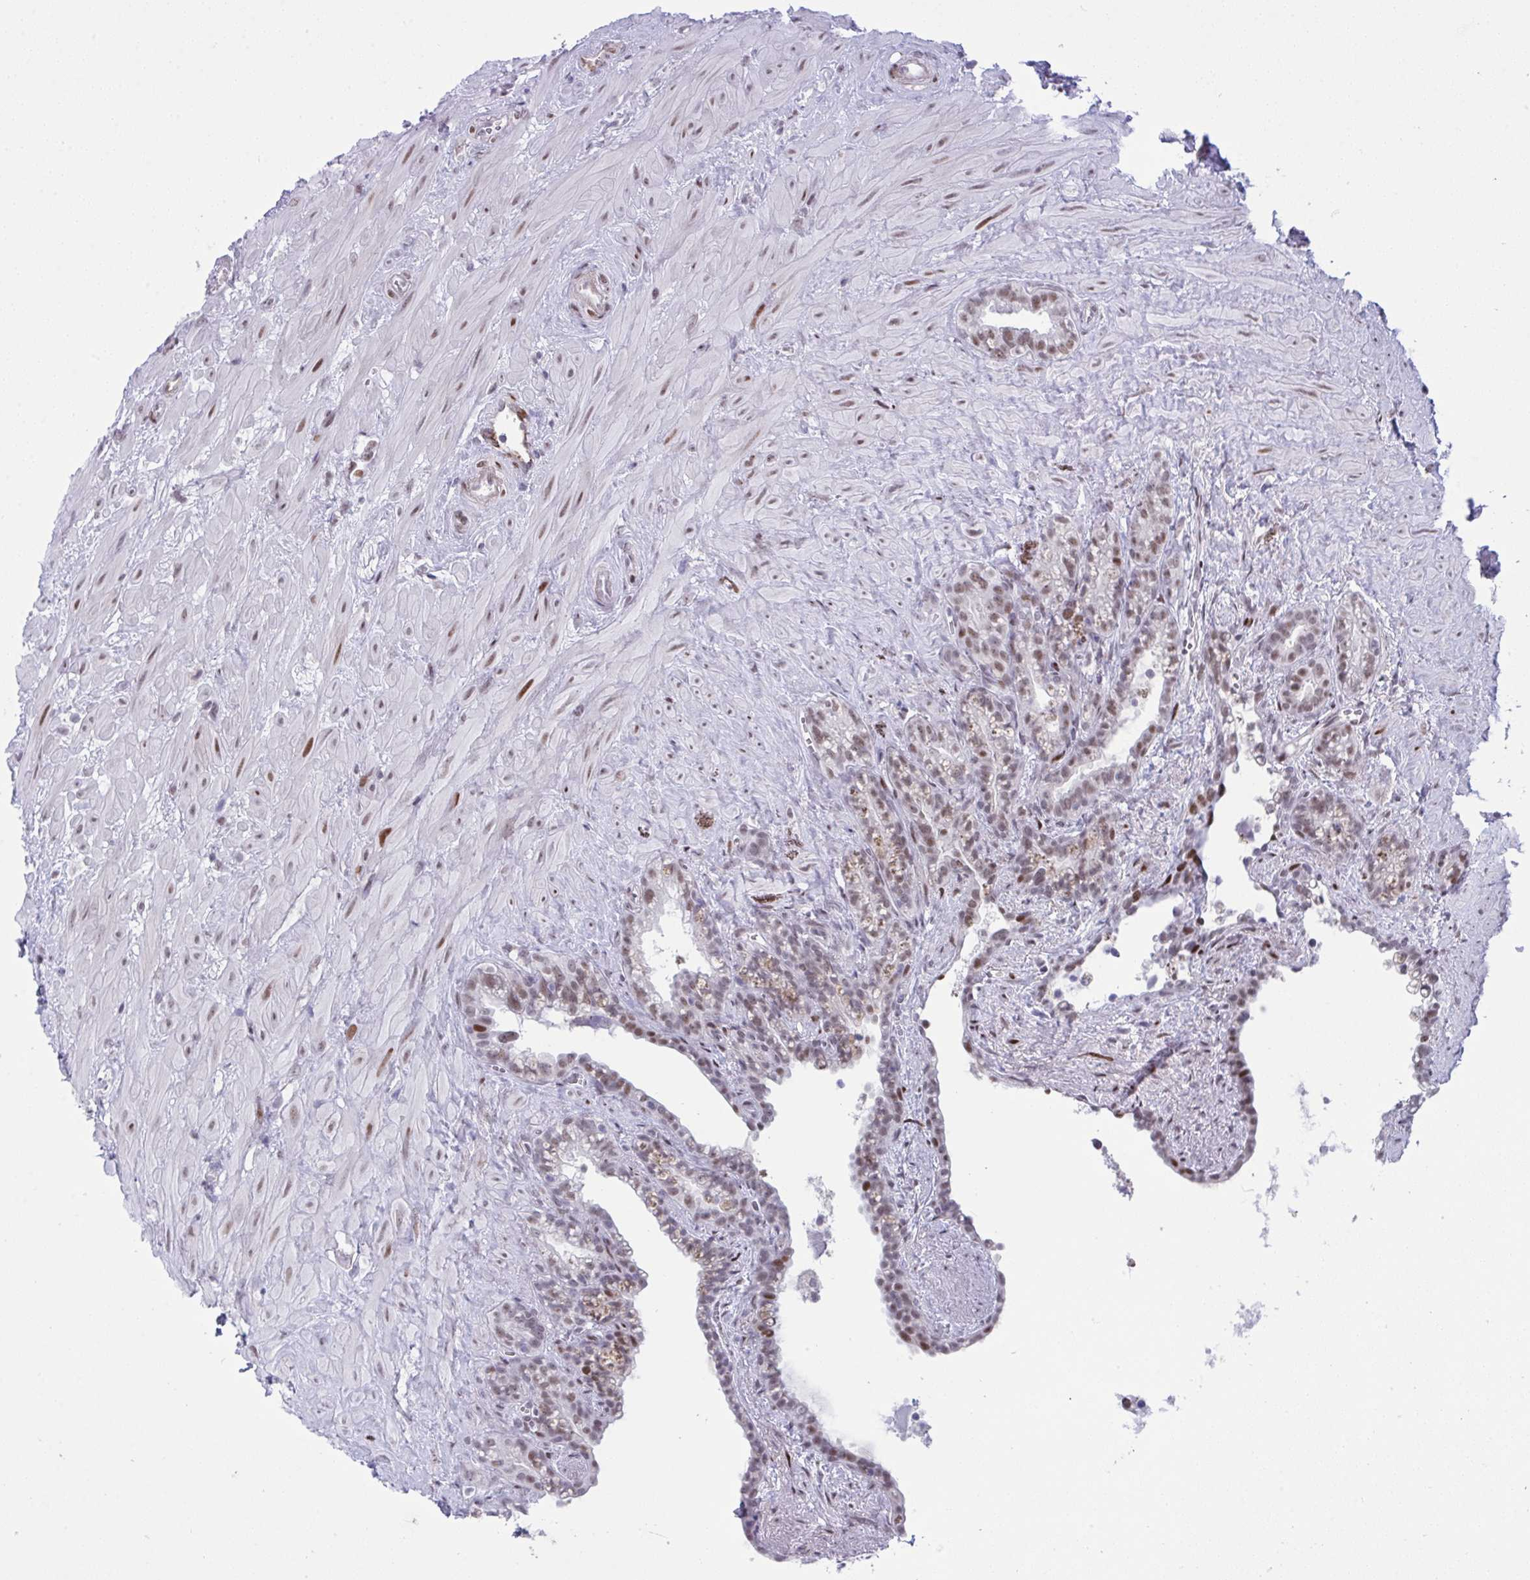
{"staining": {"intensity": "moderate", "quantity": "25%-75%", "location": "nuclear"}, "tissue": "seminal vesicle", "cell_type": "Glandular cells", "image_type": "normal", "snomed": [{"axis": "morphology", "description": "Normal tissue, NOS"}, {"axis": "topography", "description": "Seminal veicle"}], "caption": "DAB immunohistochemical staining of benign human seminal vesicle displays moderate nuclear protein expression in approximately 25%-75% of glandular cells.", "gene": "ZFHX3", "patient": {"sex": "male", "age": 76}}